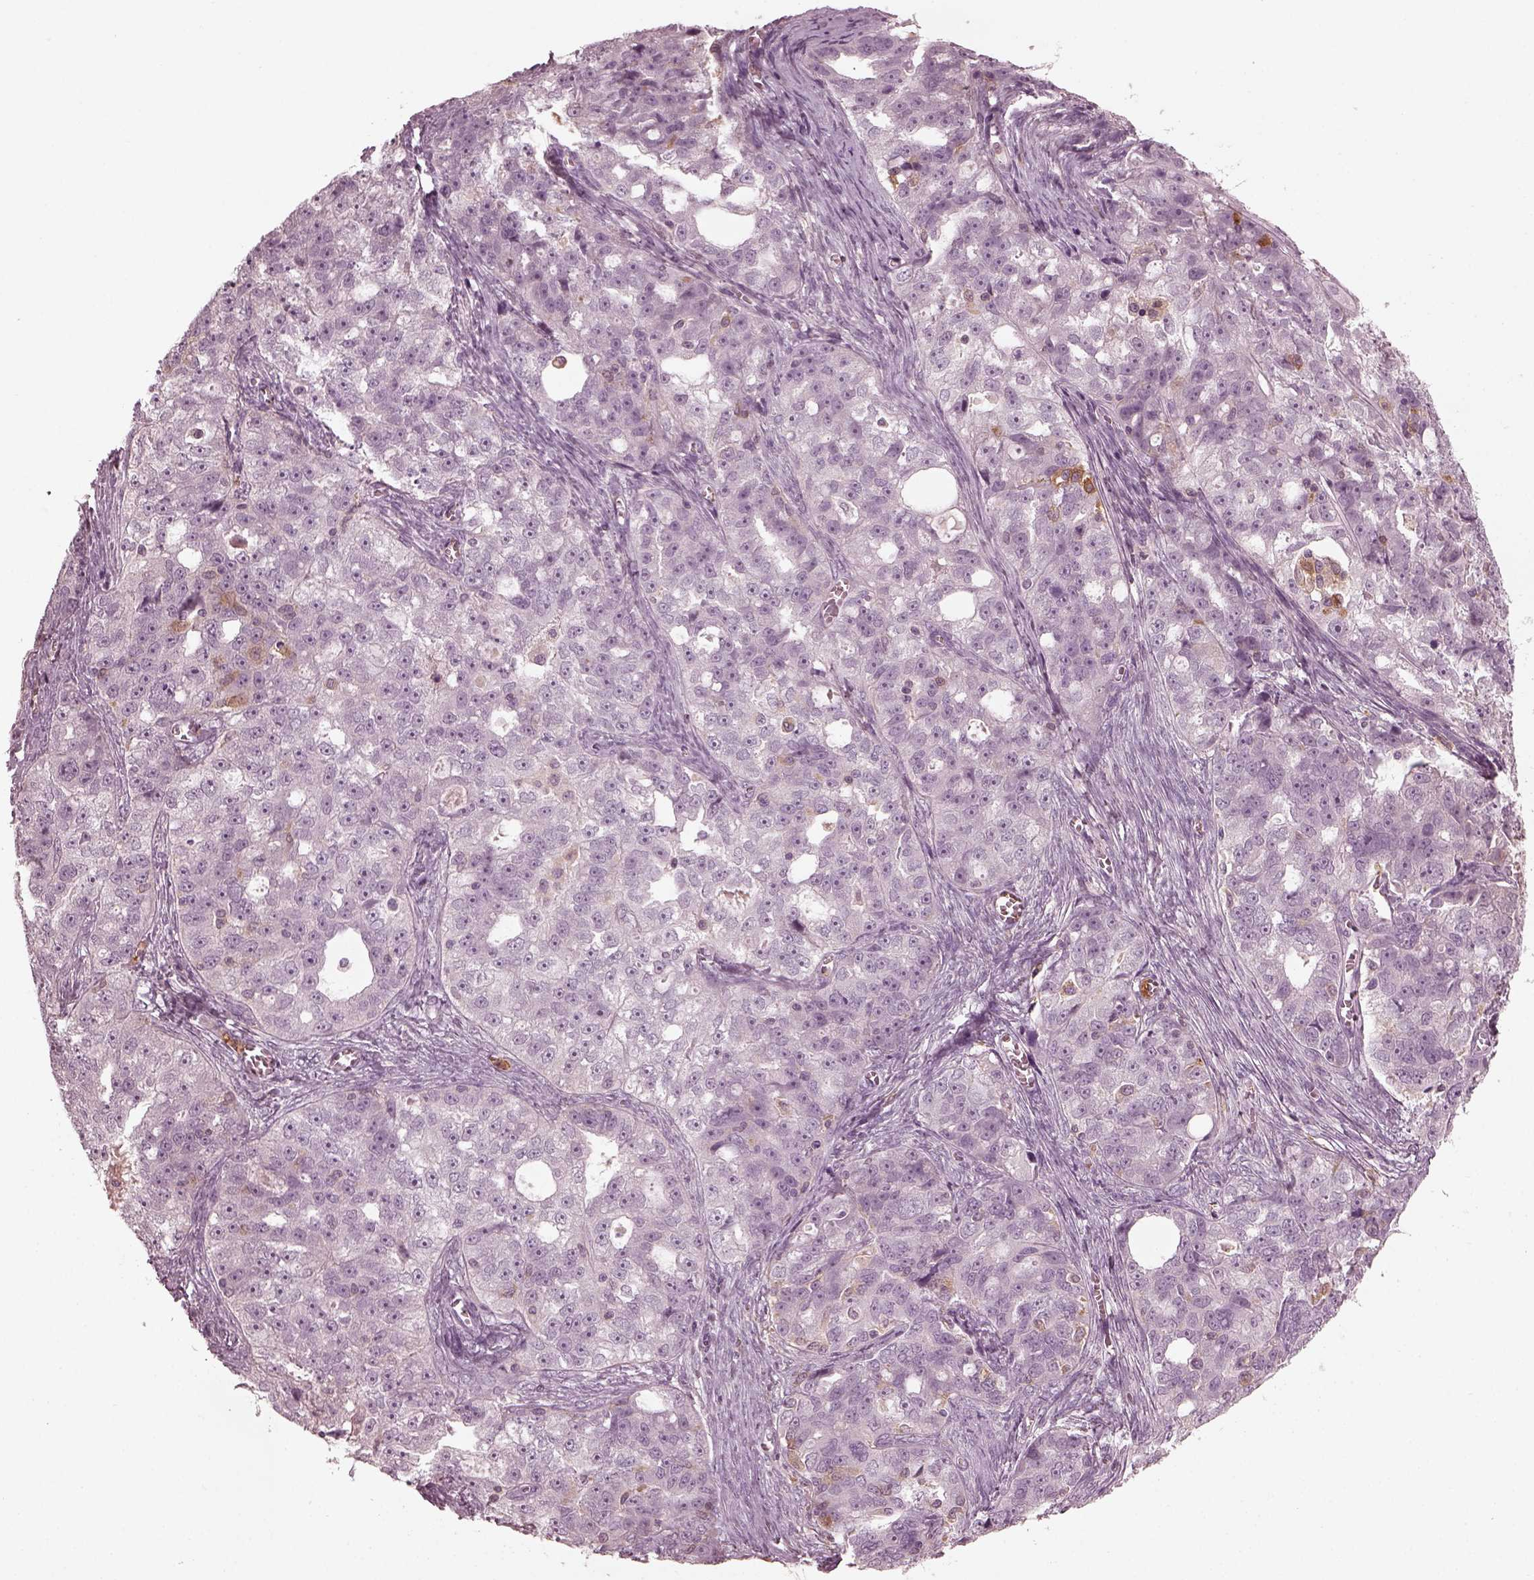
{"staining": {"intensity": "negative", "quantity": "none", "location": "none"}, "tissue": "ovarian cancer", "cell_type": "Tumor cells", "image_type": "cancer", "snomed": [{"axis": "morphology", "description": "Cystadenocarcinoma, serous, NOS"}, {"axis": "topography", "description": "Ovary"}], "caption": "A micrograph of human ovarian cancer is negative for staining in tumor cells. (IHC, brightfield microscopy, high magnification).", "gene": "PSTPIP2", "patient": {"sex": "female", "age": 51}}